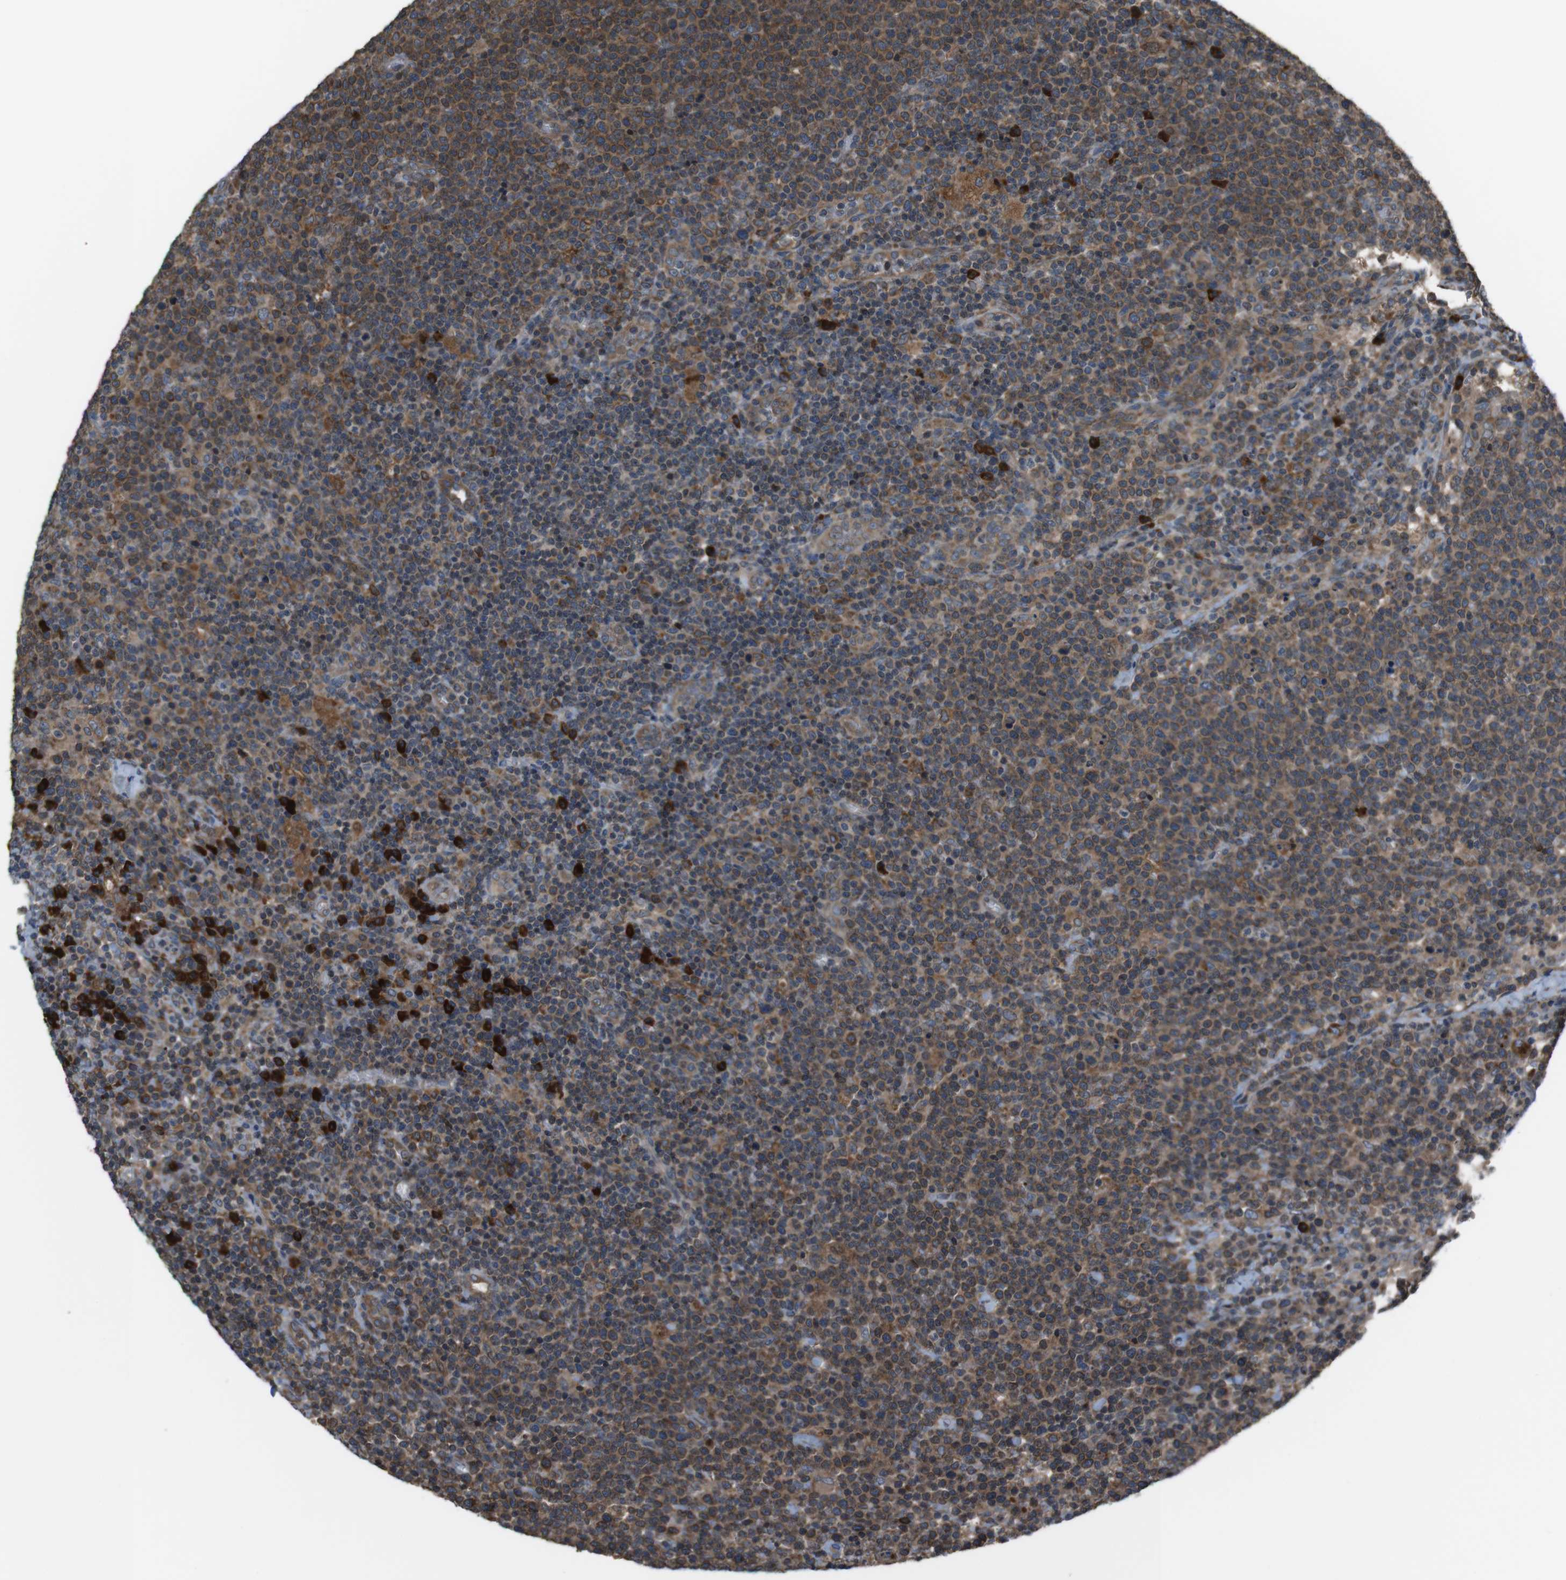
{"staining": {"intensity": "moderate", "quantity": ">75%", "location": "cytoplasmic/membranous"}, "tissue": "lymphoma", "cell_type": "Tumor cells", "image_type": "cancer", "snomed": [{"axis": "morphology", "description": "Malignant lymphoma, non-Hodgkin's type, High grade"}, {"axis": "topography", "description": "Lymph node"}], "caption": "This photomicrograph shows immunohistochemistry staining of lymphoma, with medium moderate cytoplasmic/membranous positivity in about >75% of tumor cells.", "gene": "SSR3", "patient": {"sex": "male", "age": 61}}